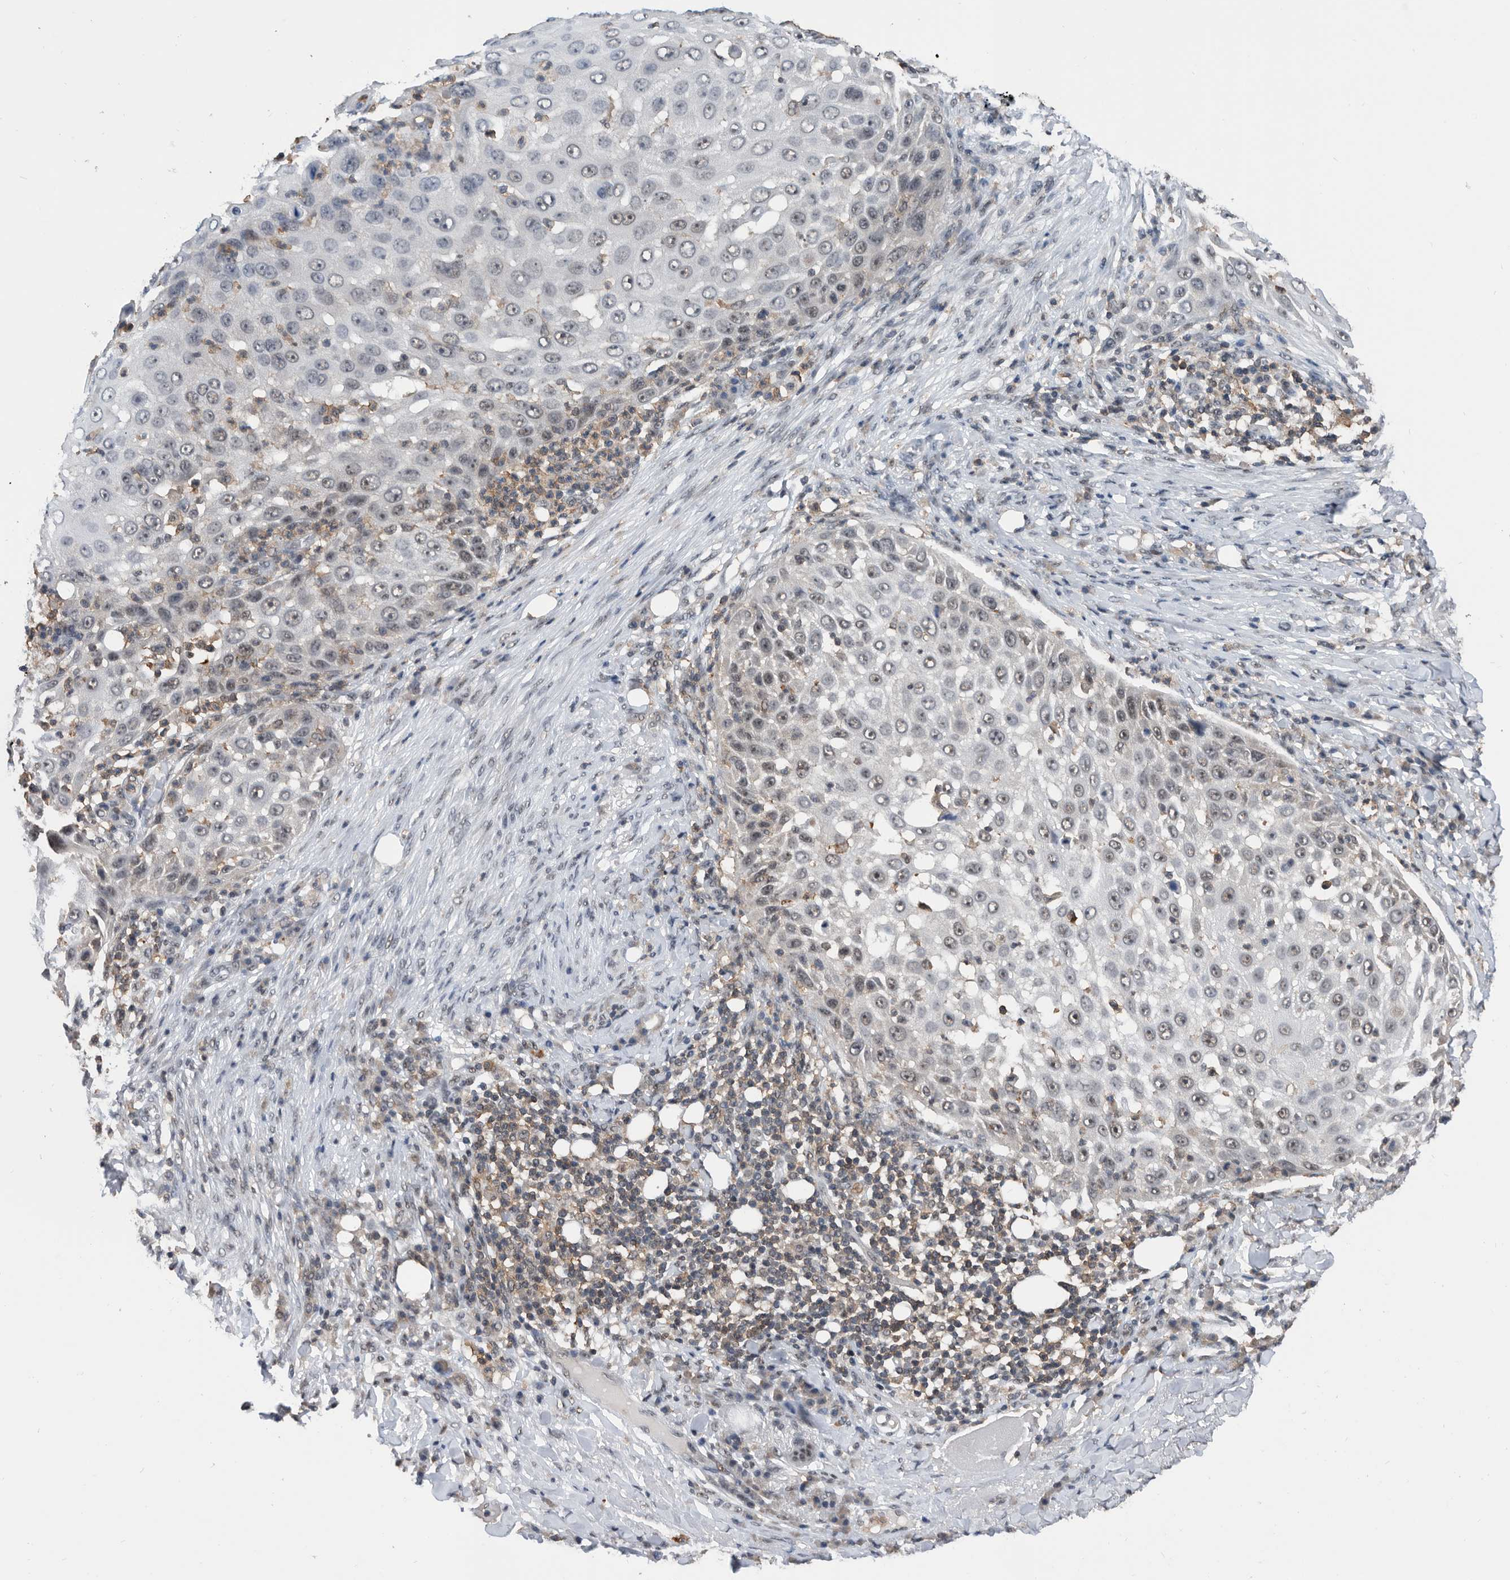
{"staining": {"intensity": "negative", "quantity": "none", "location": "none"}, "tissue": "skin cancer", "cell_type": "Tumor cells", "image_type": "cancer", "snomed": [{"axis": "morphology", "description": "Squamous cell carcinoma, NOS"}, {"axis": "topography", "description": "Skin"}], "caption": "Skin cancer stained for a protein using immunohistochemistry (IHC) displays no positivity tumor cells.", "gene": "ZNF260", "patient": {"sex": "female", "age": 44}}